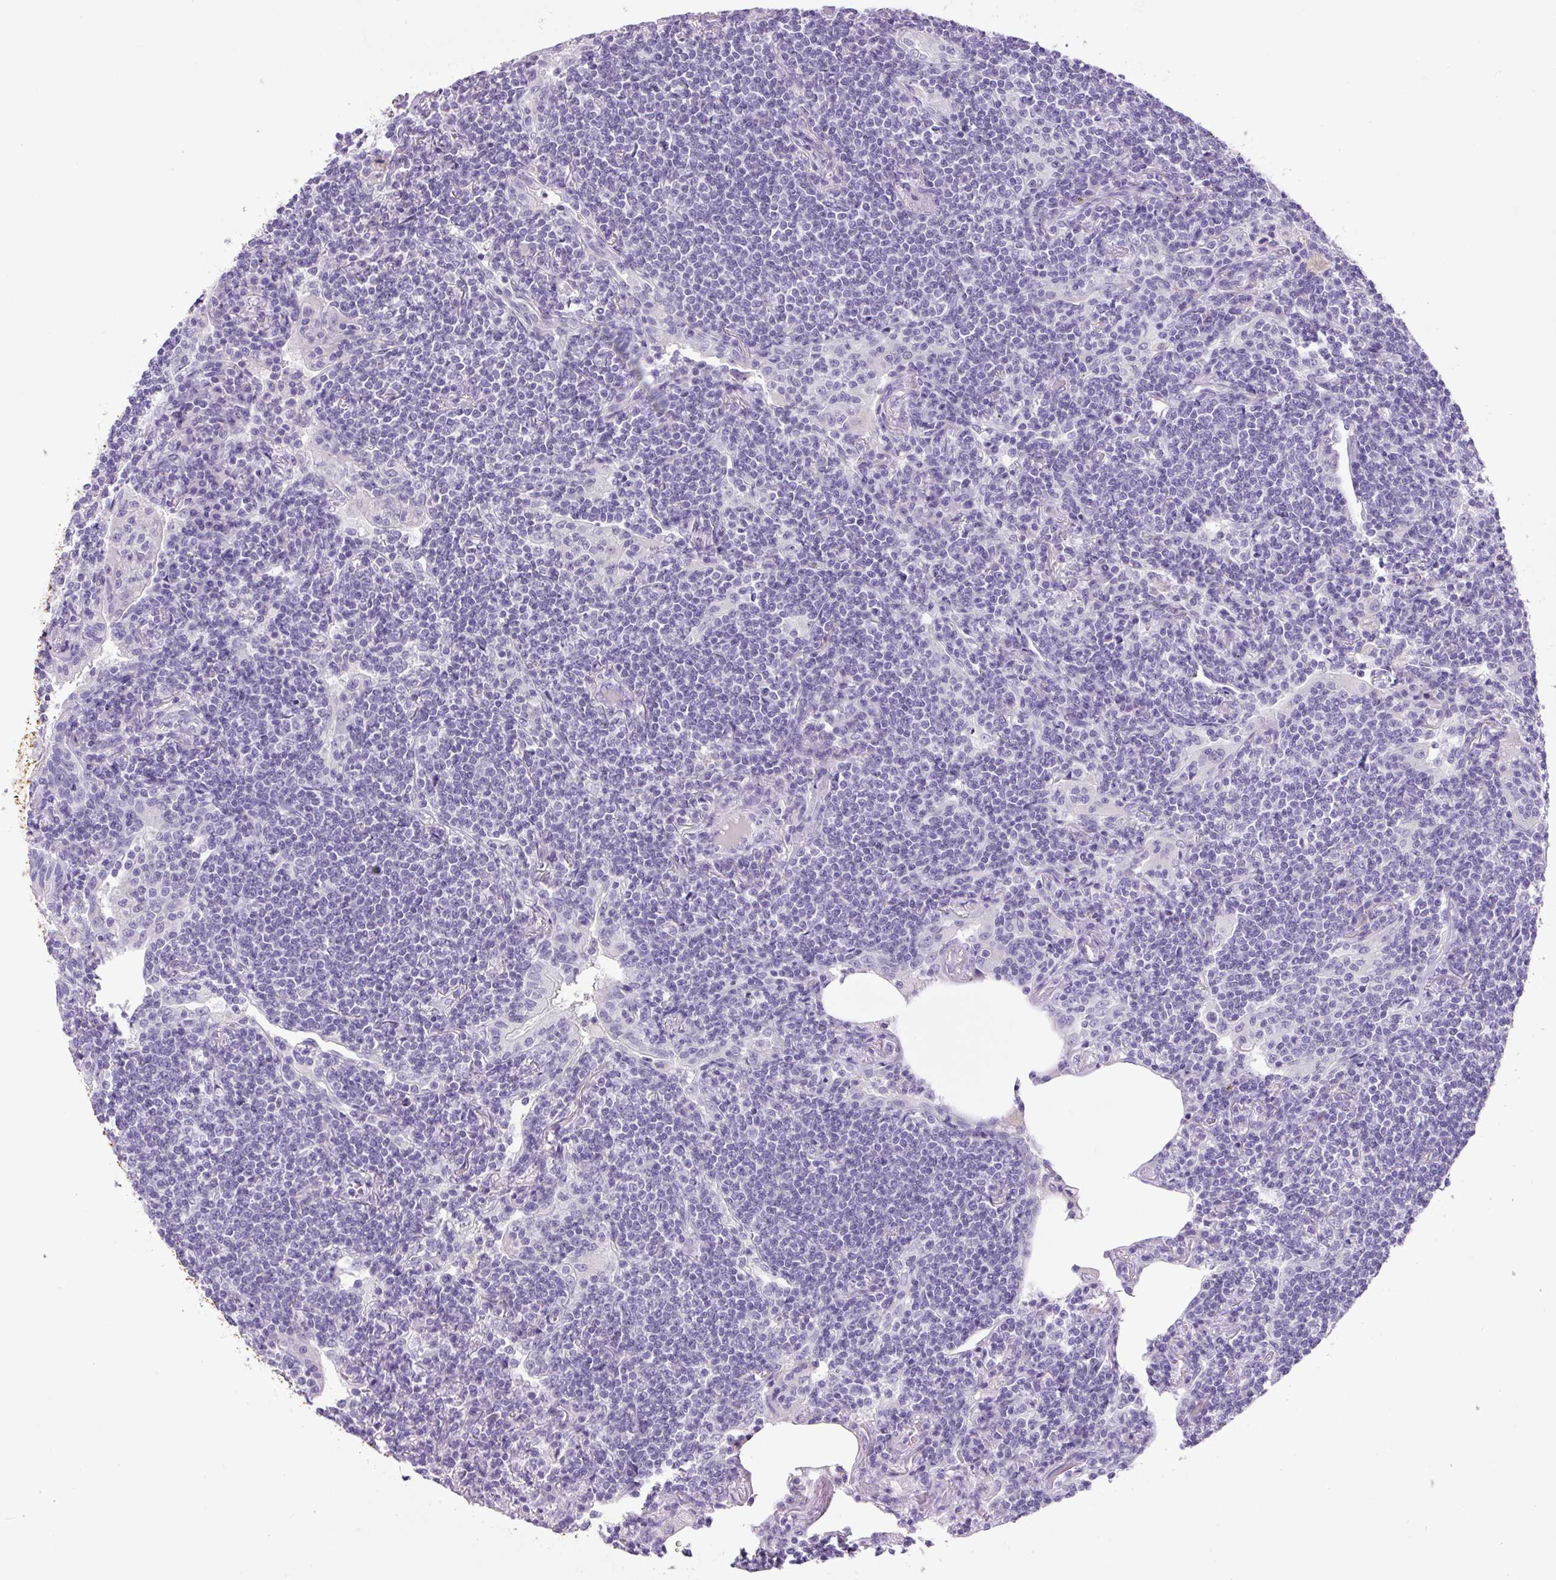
{"staining": {"intensity": "negative", "quantity": "none", "location": "none"}, "tissue": "lymphoma", "cell_type": "Tumor cells", "image_type": "cancer", "snomed": [{"axis": "morphology", "description": "Malignant lymphoma, non-Hodgkin's type, Low grade"}, {"axis": "topography", "description": "Lung"}], "caption": "Photomicrograph shows no protein expression in tumor cells of lymphoma tissue. (Stains: DAB IHC with hematoxylin counter stain, Microscopy: brightfield microscopy at high magnification).", "gene": "CHGA", "patient": {"sex": "female", "age": 71}}